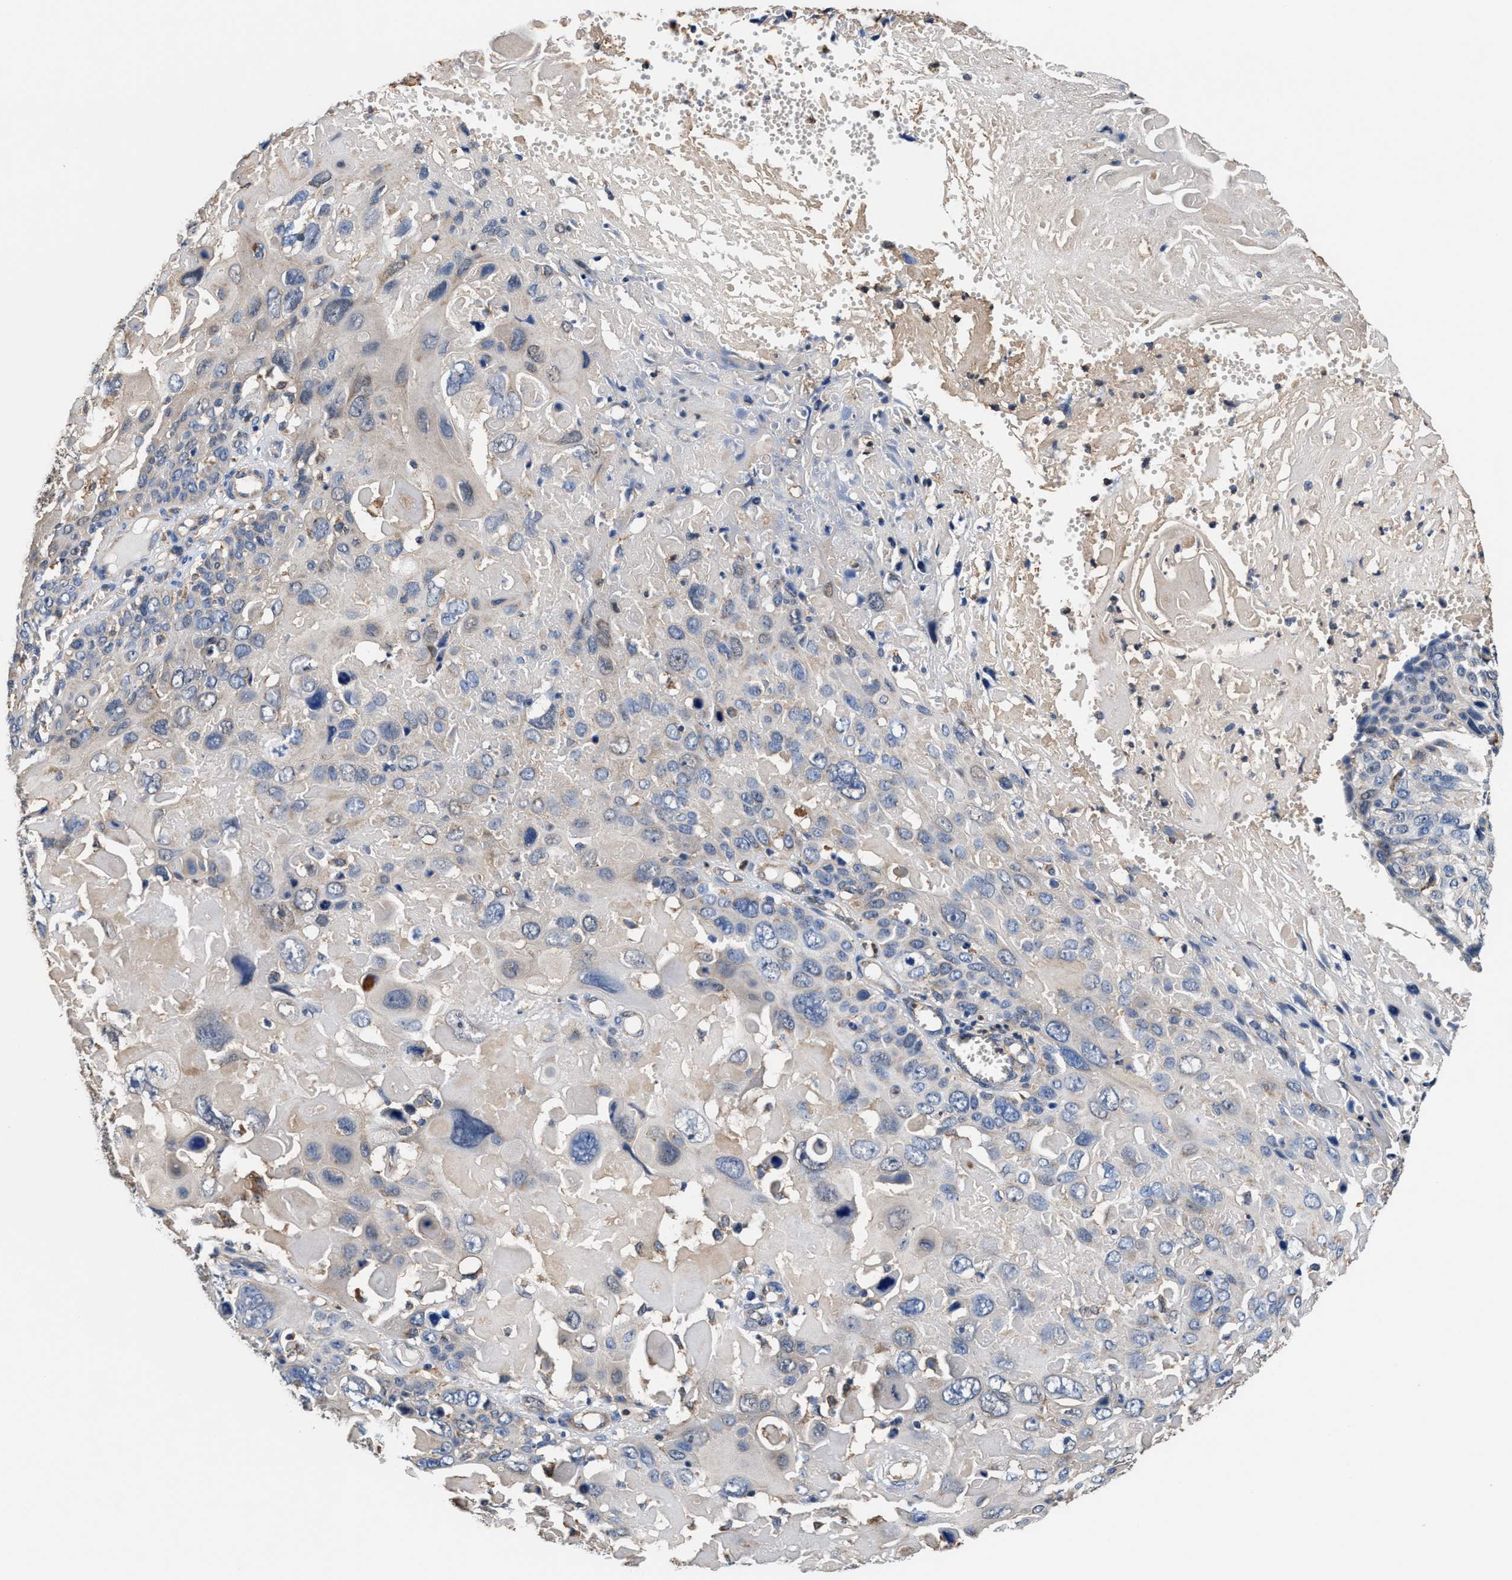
{"staining": {"intensity": "negative", "quantity": "none", "location": "none"}, "tissue": "cervical cancer", "cell_type": "Tumor cells", "image_type": "cancer", "snomed": [{"axis": "morphology", "description": "Squamous cell carcinoma, NOS"}, {"axis": "topography", "description": "Cervix"}], "caption": "Tumor cells are negative for brown protein staining in squamous cell carcinoma (cervical).", "gene": "ACLY", "patient": {"sex": "female", "age": 74}}